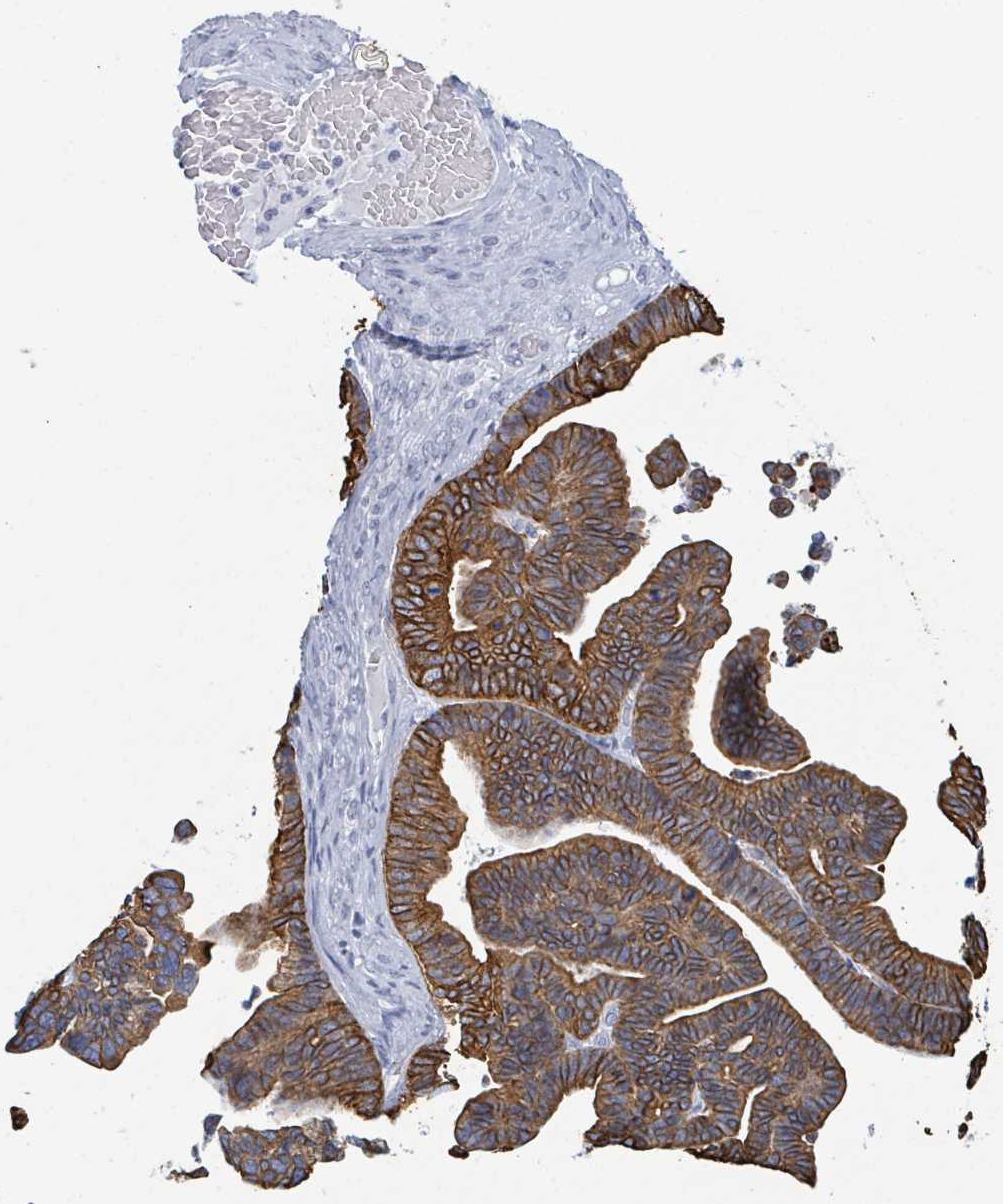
{"staining": {"intensity": "strong", "quantity": ">75%", "location": "cytoplasmic/membranous"}, "tissue": "ovarian cancer", "cell_type": "Tumor cells", "image_type": "cancer", "snomed": [{"axis": "morphology", "description": "Cystadenocarcinoma, serous, NOS"}, {"axis": "topography", "description": "Ovary"}], "caption": "Ovarian cancer (serous cystadenocarcinoma) stained for a protein exhibits strong cytoplasmic/membranous positivity in tumor cells.", "gene": "KRT8", "patient": {"sex": "female", "age": 56}}